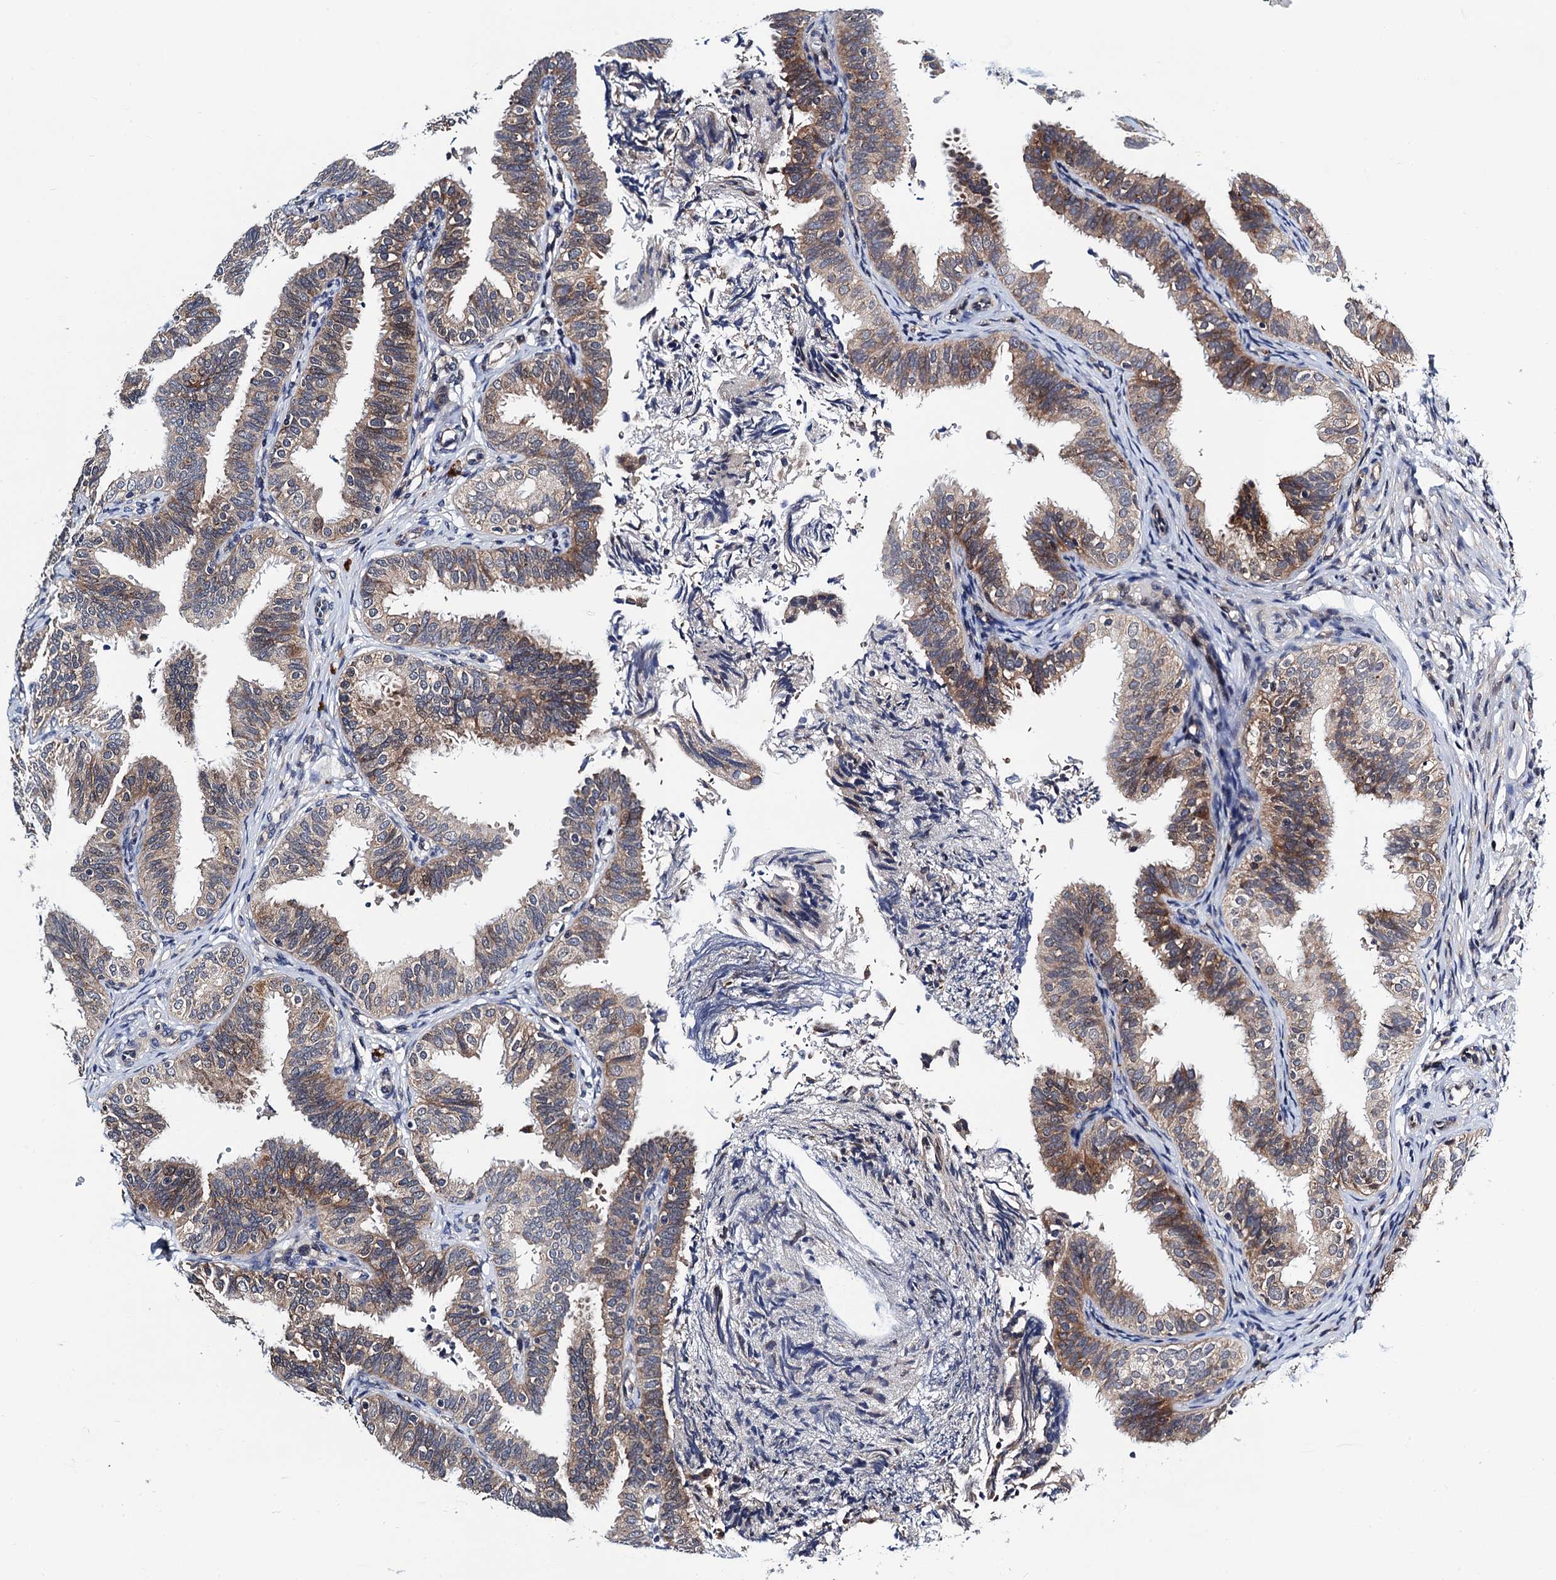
{"staining": {"intensity": "moderate", "quantity": "25%-75%", "location": "cytoplasmic/membranous"}, "tissue": "fallopian tube", "cell_type": "Glandular cells", "image_type": "normal", "snomed": [{"axis": "morphology", "description": "Normal tissue, NOS"}, {"axis": "topography", "description": "Fallopian tube"}], "caption": "A high-resolution image shows immunohistochemistry staining of normal fallopian tube, which exhibits moderate cytoplasmic/membranous staining in about 25%-75% of glandular cells.", "gene": "NAA16", "patient": {"sex": "female", "age": 35}}